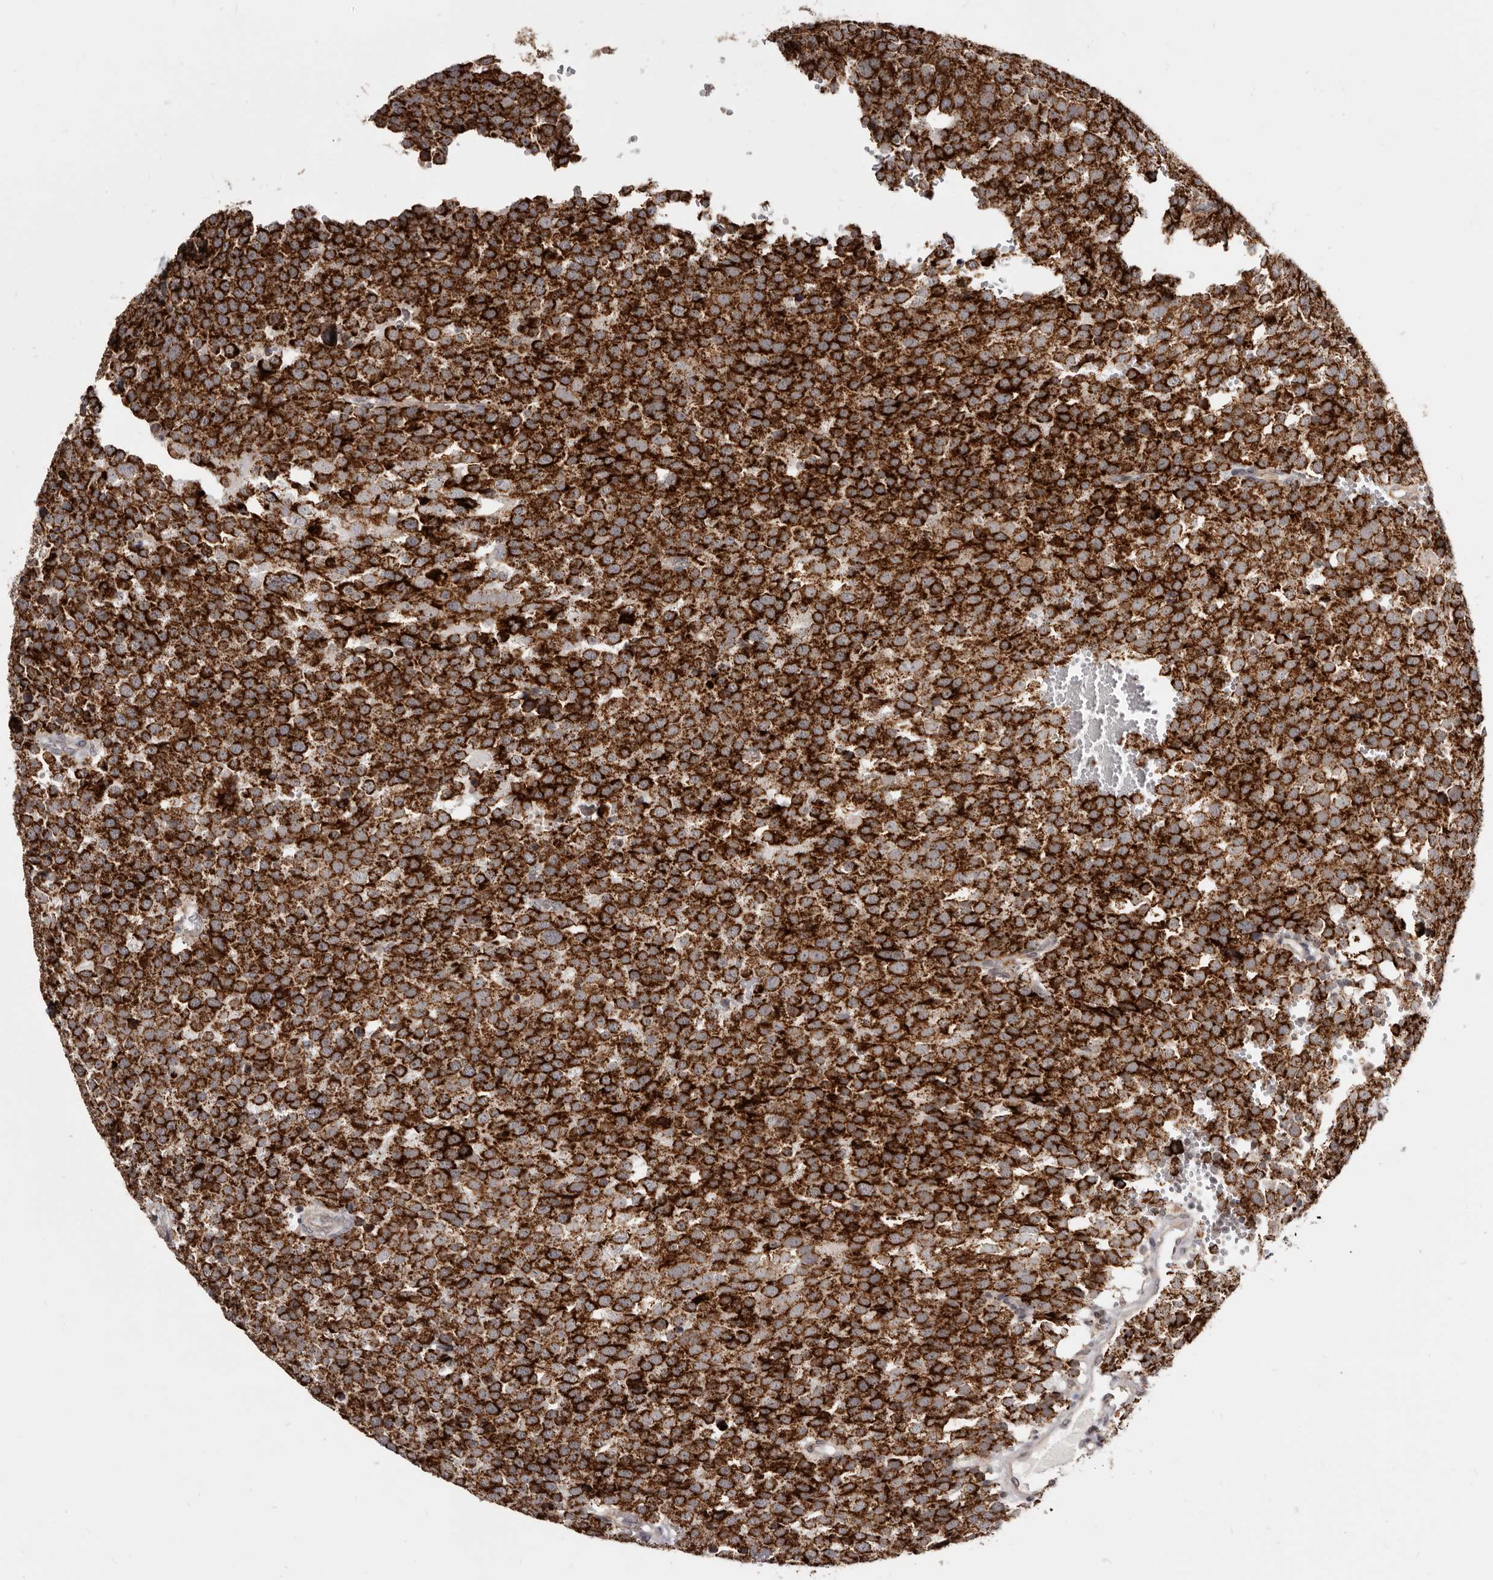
{"staining": {"intensity": "strong", "quantity": ">75%", "location": "cytoplasmic/membranous"}, "tissue": "testis cancer", "cell_type": "Tumor cells", "image_type": "cancer", "snomed": [{"axis": "morphology", "description": "Seminoma, NOS"}, {"axis": "topography", "description": "Testis"}], "caption": "The immunohistochemical stain labels strong cytoplasmic/membranous staining in tumor cells of testis seminoma tissue.", "gene": "THUMPD1", "patient": {"sex": "male", "age": 71}}